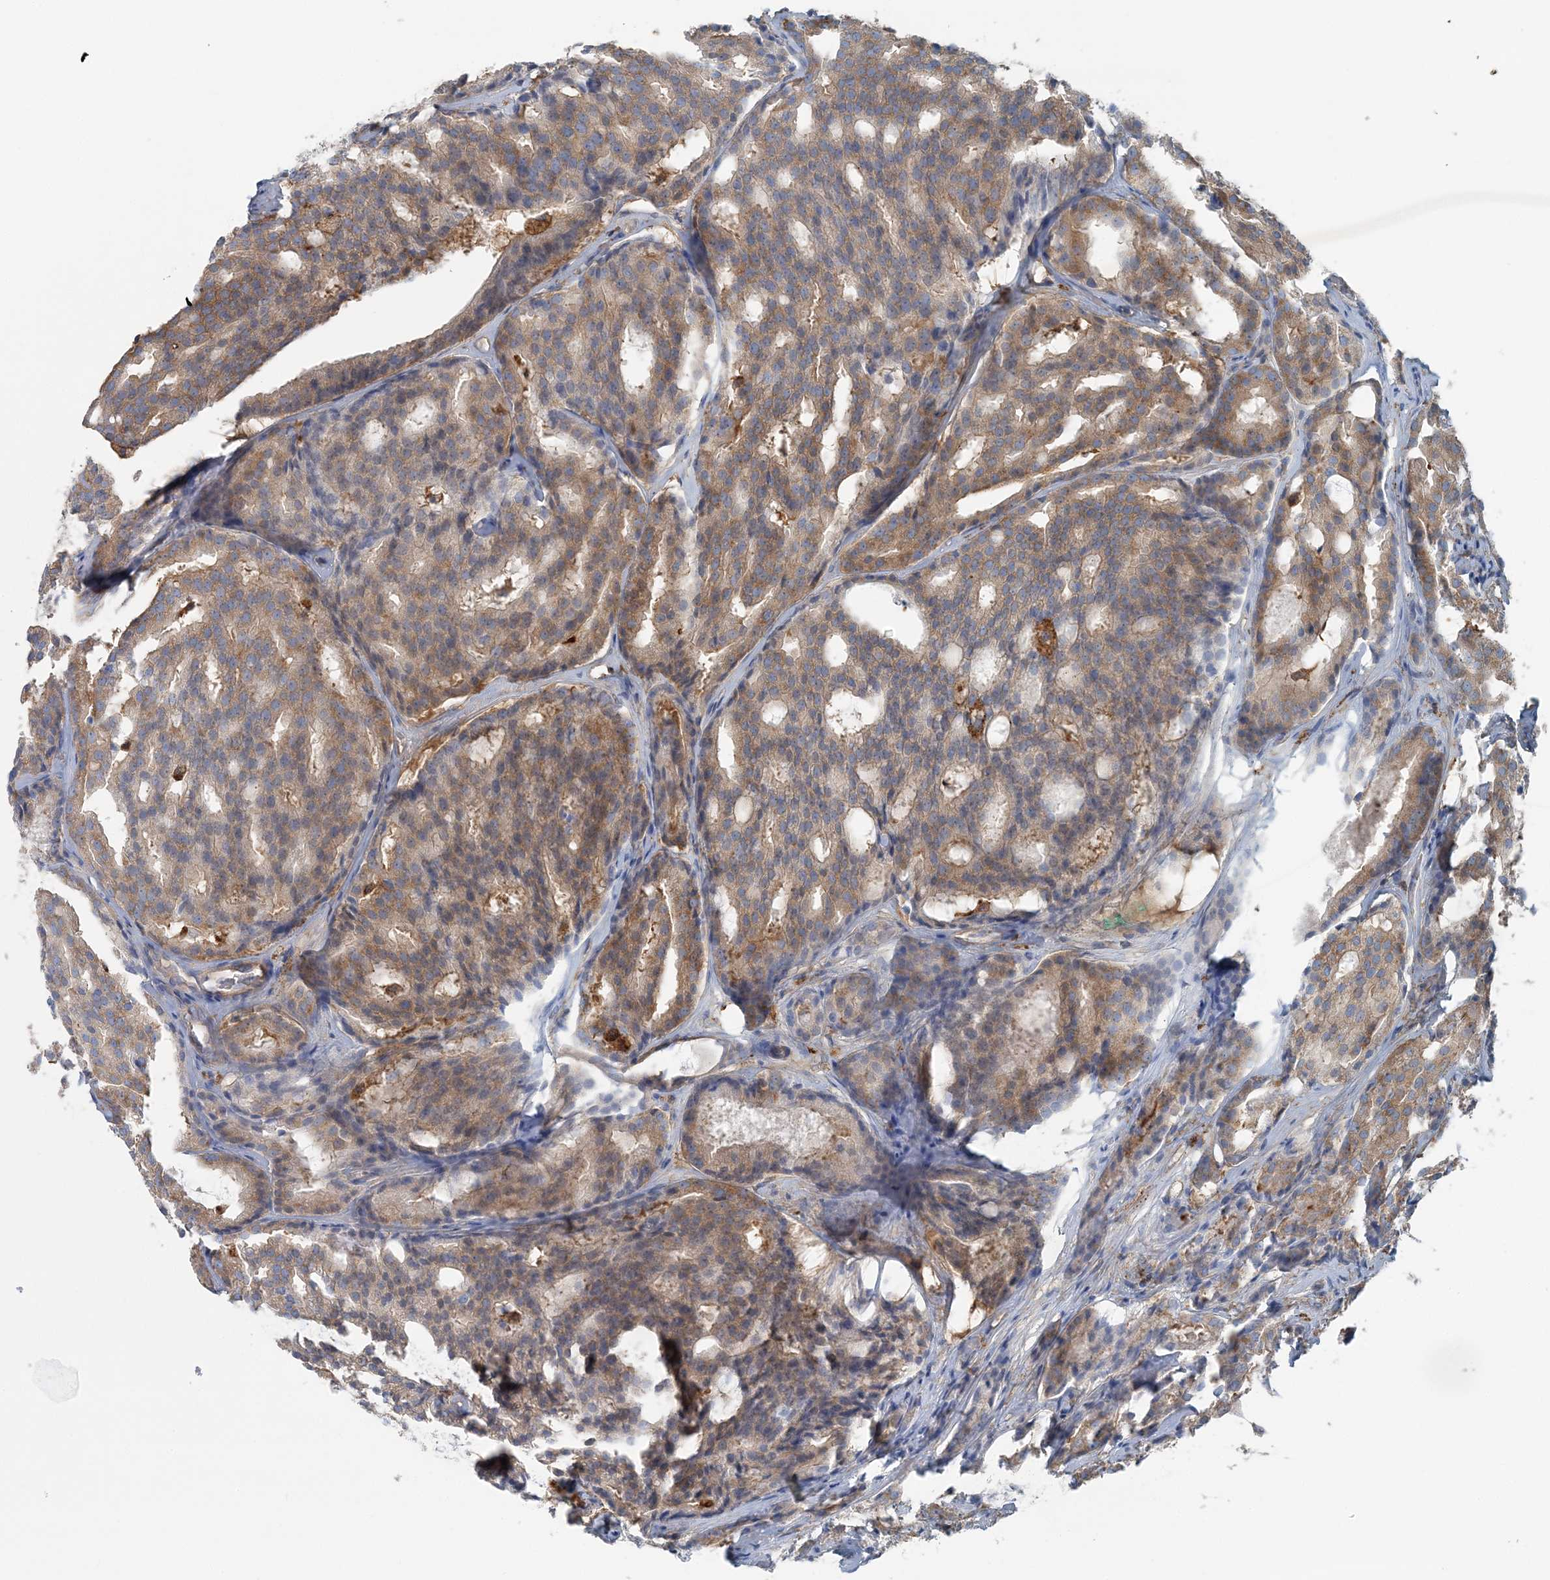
{"staining": {"intensity": "moderate", "quantity": ">75%", "location": "cytoplasmic/membranous"}, "tissue": "prostate cancer", "cell_type": "Tumor cells", "image_type": "cancer", "snomed": [{"axis": "morphology", "description": "Adenocarcinoma, High grade"}, {"axis": "topography", "description": "Prostate"}], "caption": "IHC (DAB) staining of human prostate cancer (adenocarcinoma (high-grade)) demonstrates moderate cytoplasmic/membranous protein positivity in approximately >75% of tumor cells.", "gene": "SNX2", "patient": {"sex": "male", "age": 64}}